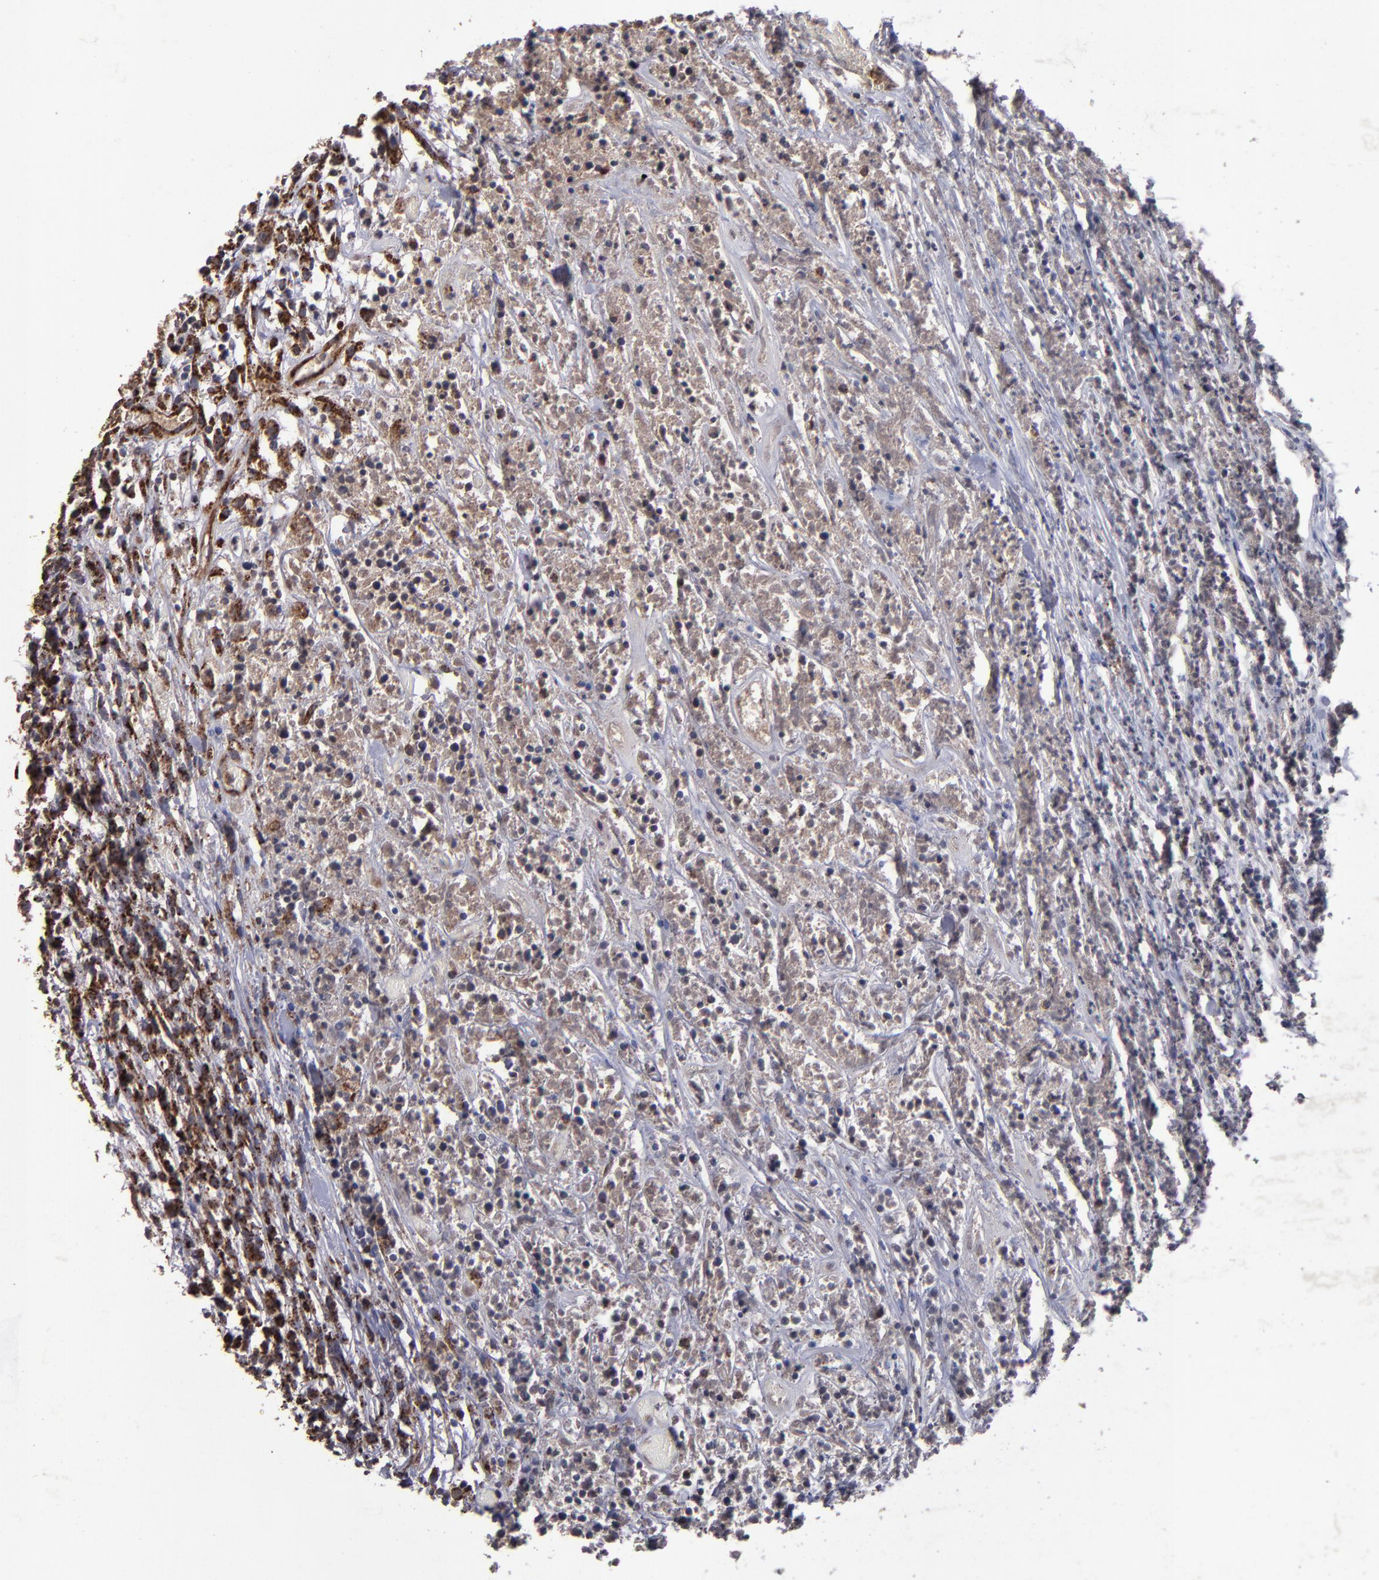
{"staining": {"intensity": "moderate", "quantity": ">75%", "location": "cytoplasmic/membranous"}, "tissue": "lymphoma", "cell_type": "Tumor cells", "image_type": "cancer", "snomed": [{"axis": "morphology", "description": "Malignant lymphoma, non-Hodgkin's type, High grade"}, {"axis": "topography", "description": "Lymph node"}], "caption": "A brown stain labels moderate cytoplasmic/membranous positivity of a protein in human high-grade malignant lymphoma, non-Hodgkin's type tumor cells.", "gene": "TIMM9", "patient": {"sex": "female", "age": 73}}